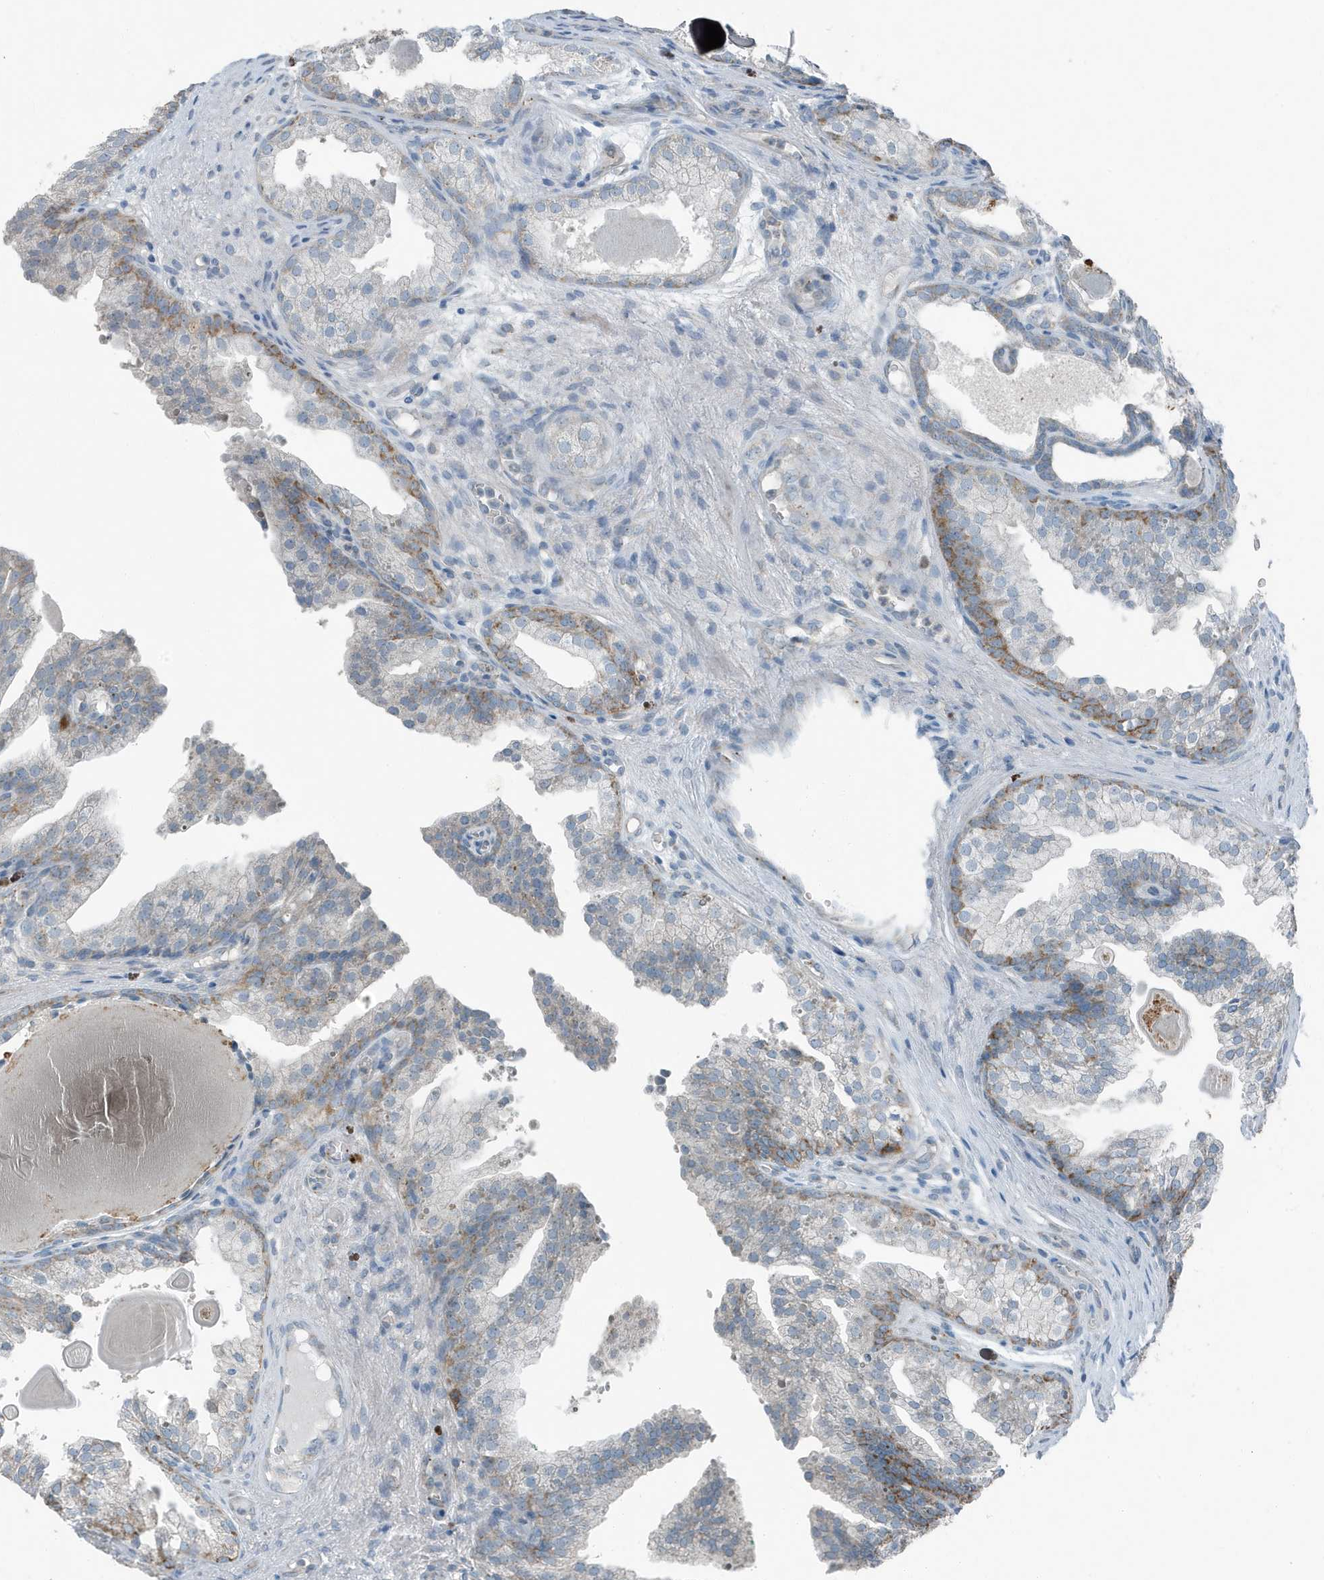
{"staining": {"intensity": "moderate", "quantity": "<25%", "location": "cytoplasmic/membranous"}, "tissue": "prostate cancer", "cell_type": "Tumor cells", "image_type": "cancer", "snomed": [{"axis": "morphology", "description": "Adenocarcinoma, High grade"}, {"axis": "topography", "description": "Prostate"}], "caption": "A histopathology image showing moderate cytoplasmic/membranous expression in approximately <25% of tumor cells in prostate adenocarcinoma (high-grade), as visualized by brown immunohistochemical staining.", "gene": "MT-CYB", "patient": {"sex": "male", "age": 62}}